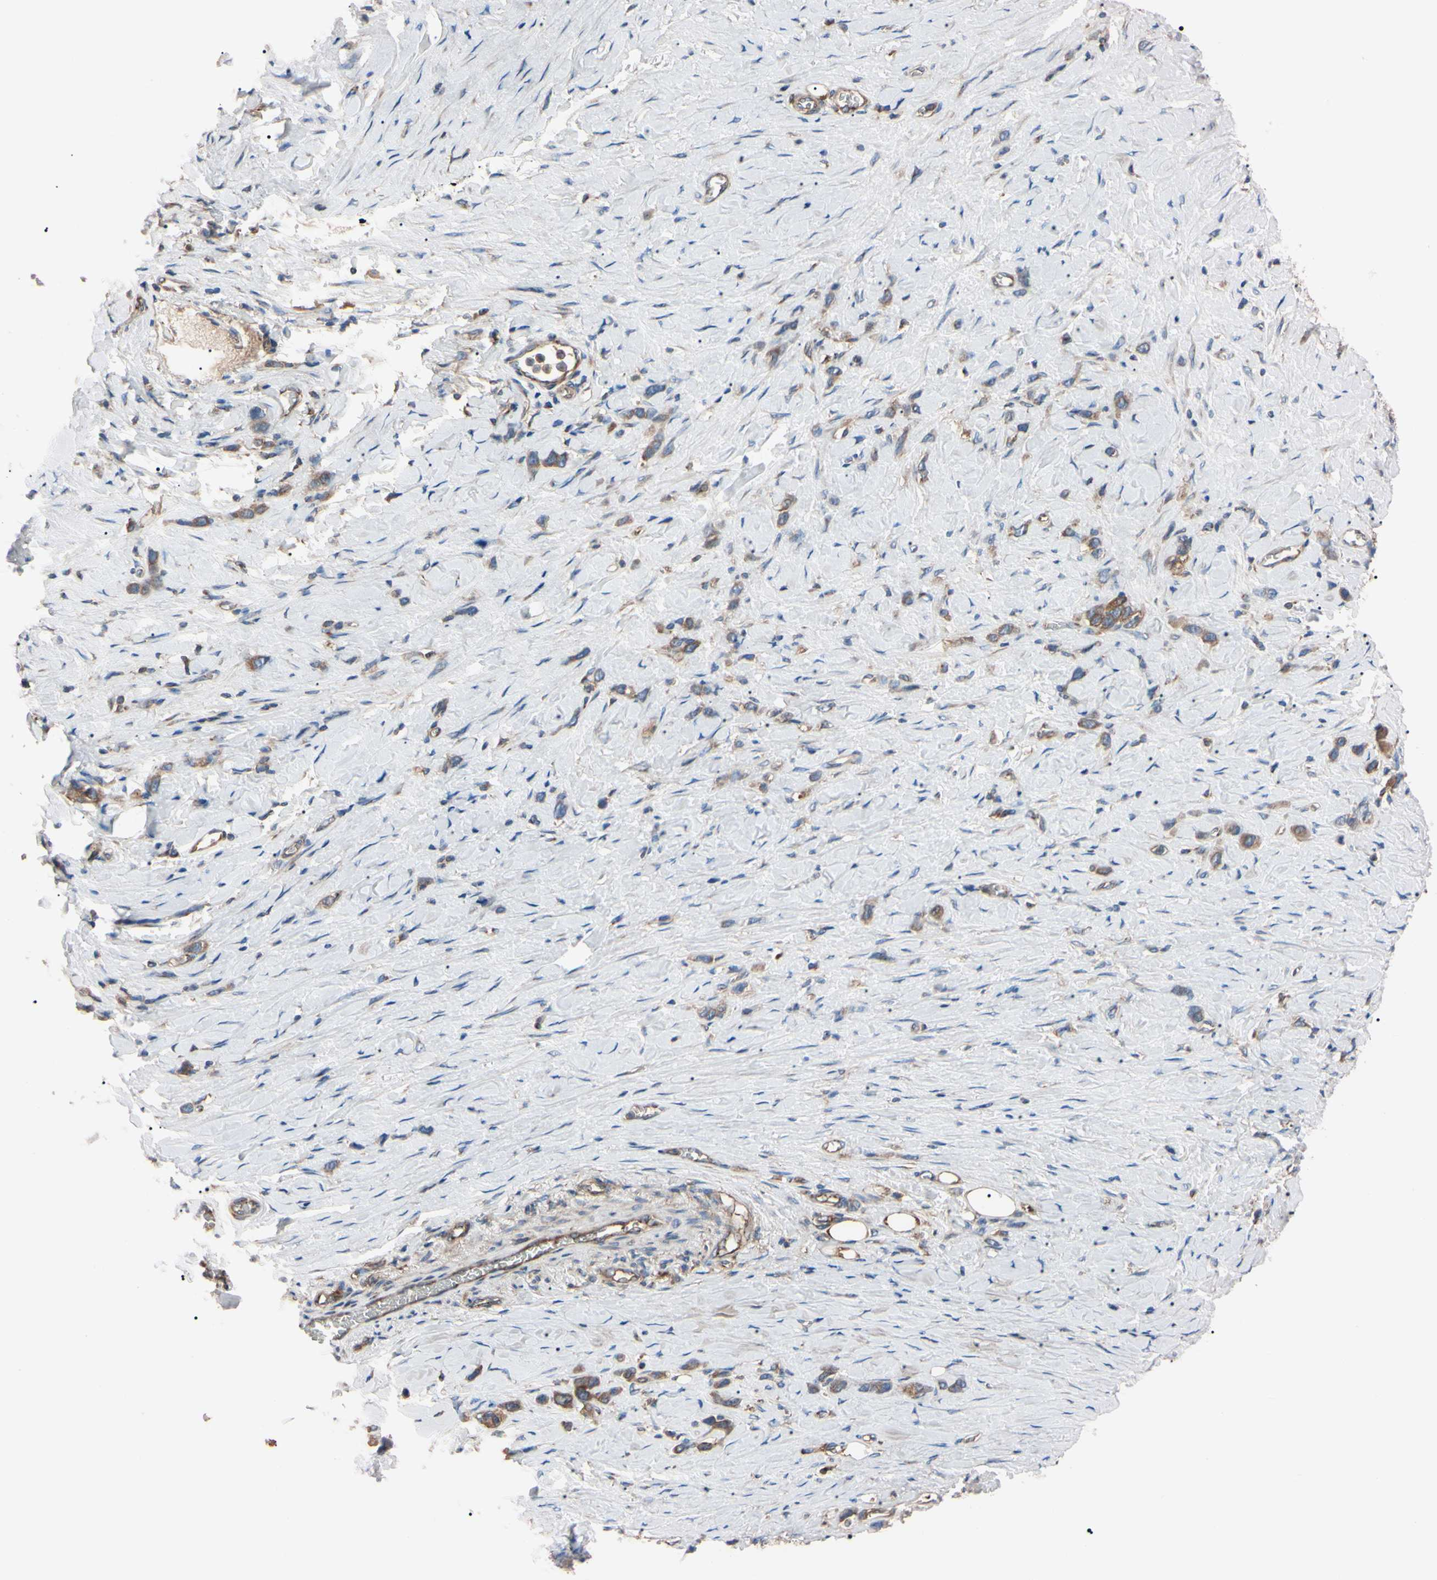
{"staining": {"intensity": "moderate", "quantity": ">75%", "location": "cytoplasmic/membranous"}, "tissue": "stomach cancer", "cell_type": "Tumor cells", "image_type": "cancer", "snomed": [{"axis": "morphology", "description": "Normal tissue, NOS"}, {"axis": "morphology", "description": "Adenocarcinoma, NOS"}, {"axis": "morphology", "description": "Adenocarcinoma, High grade"}, {"axis": "topography", "description": "Stomach, upper"}, {"axis": "topography", "description": "Stomach"}], "caption": "Stomach cancer was stained to show a protein in brown. There is medium levels of moderate cytoplasmic/membranous expression in approximately >75% of tumor cells.", "gene": "PRKACA", "patient": {"sex": "female", "age": 65}}